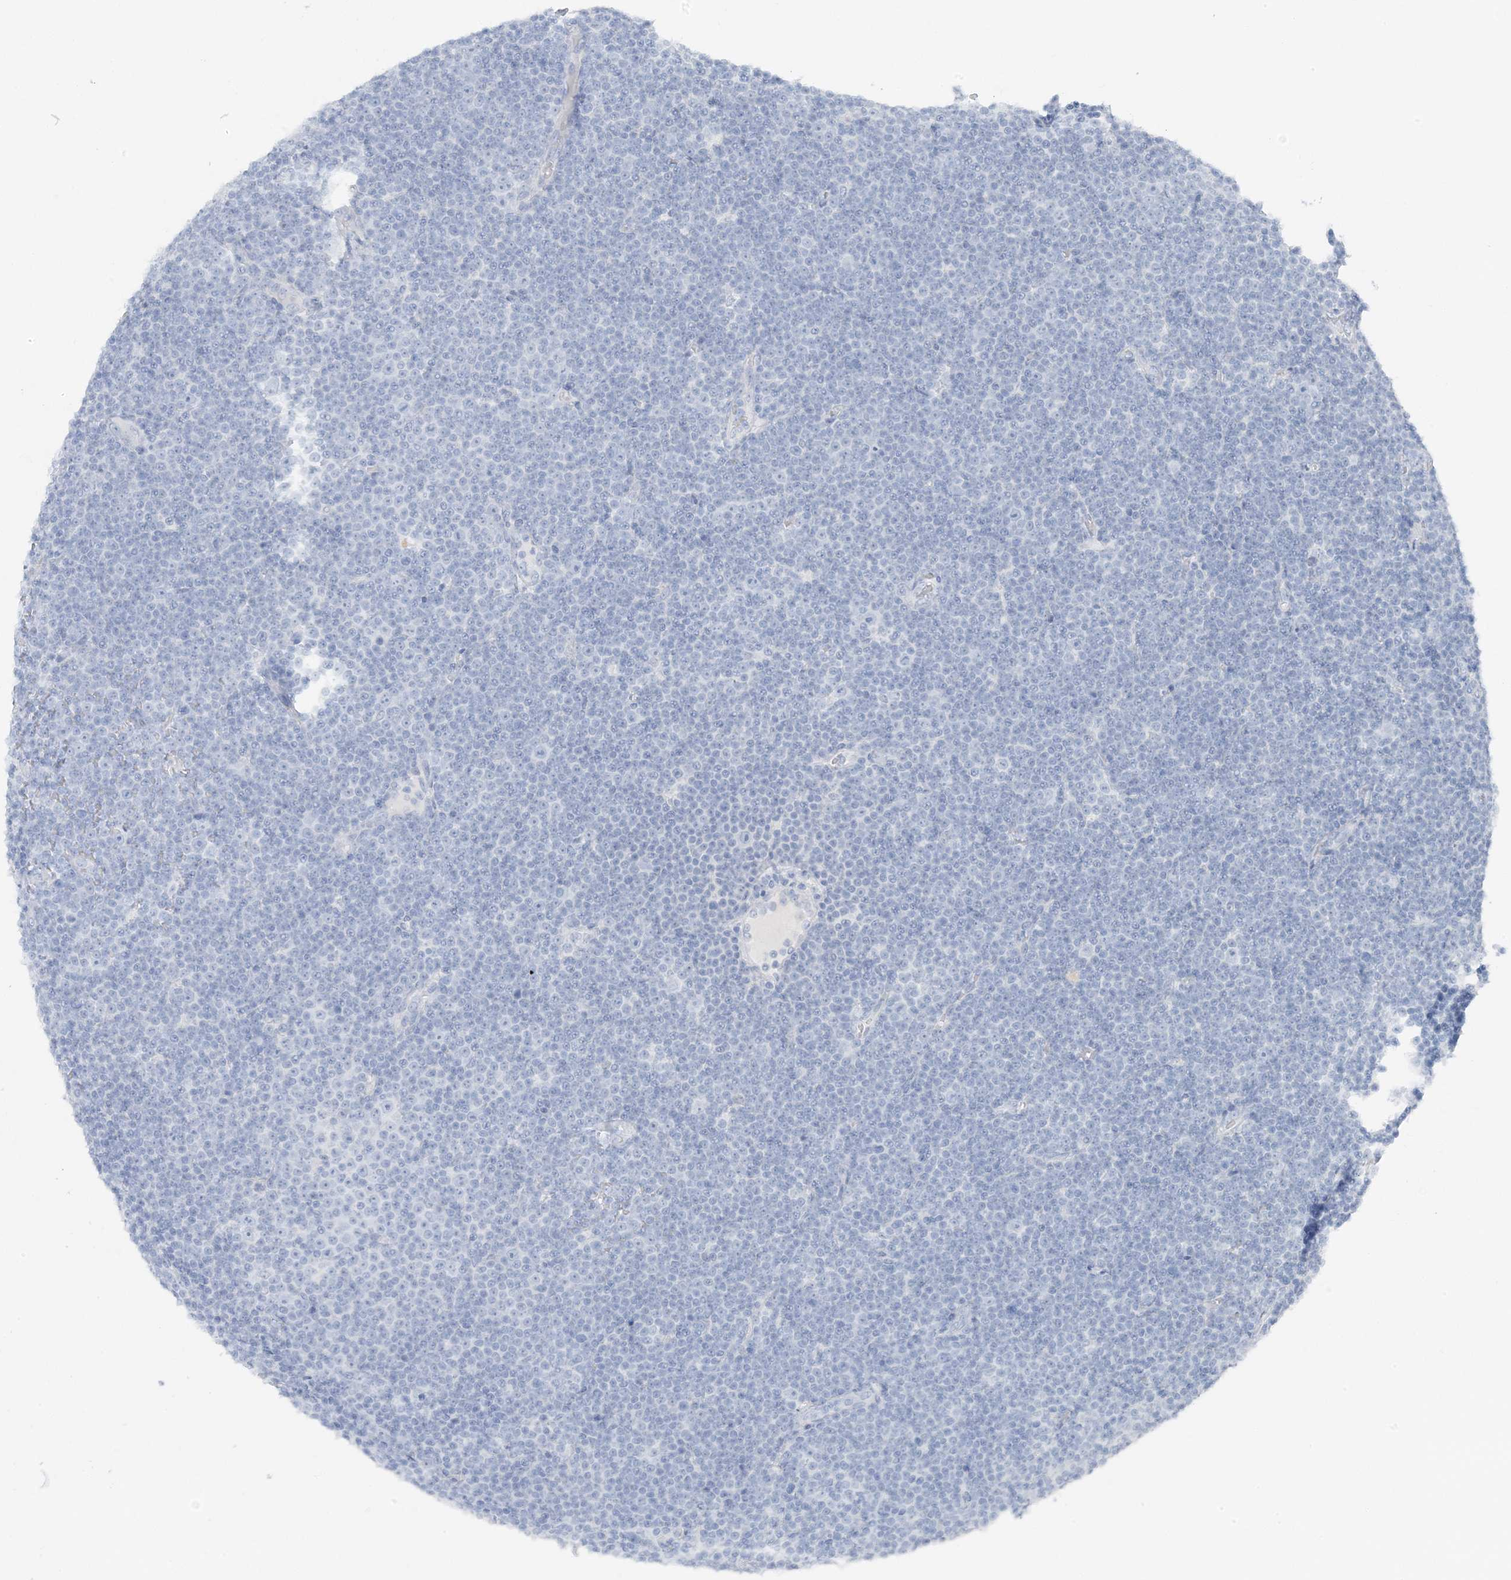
{"staining": {"intensity": "negative", "quantity": "none", "location": "none"}, "tissue": "lymphoma", "cell_type": "Tumor cells", "image_type": "cancer", "snomed": [{"axis": "morphology", "description": "Malignant lymphoma, non-Hodgkin's type, Low grade"}, {"axis": "topography", "description": "Lymph node"}], "caption": "There is no significant staining in tumor cells of lymphoma.", "gene": "ZFP64", "patient": {"sex": "female", "age": 67}}